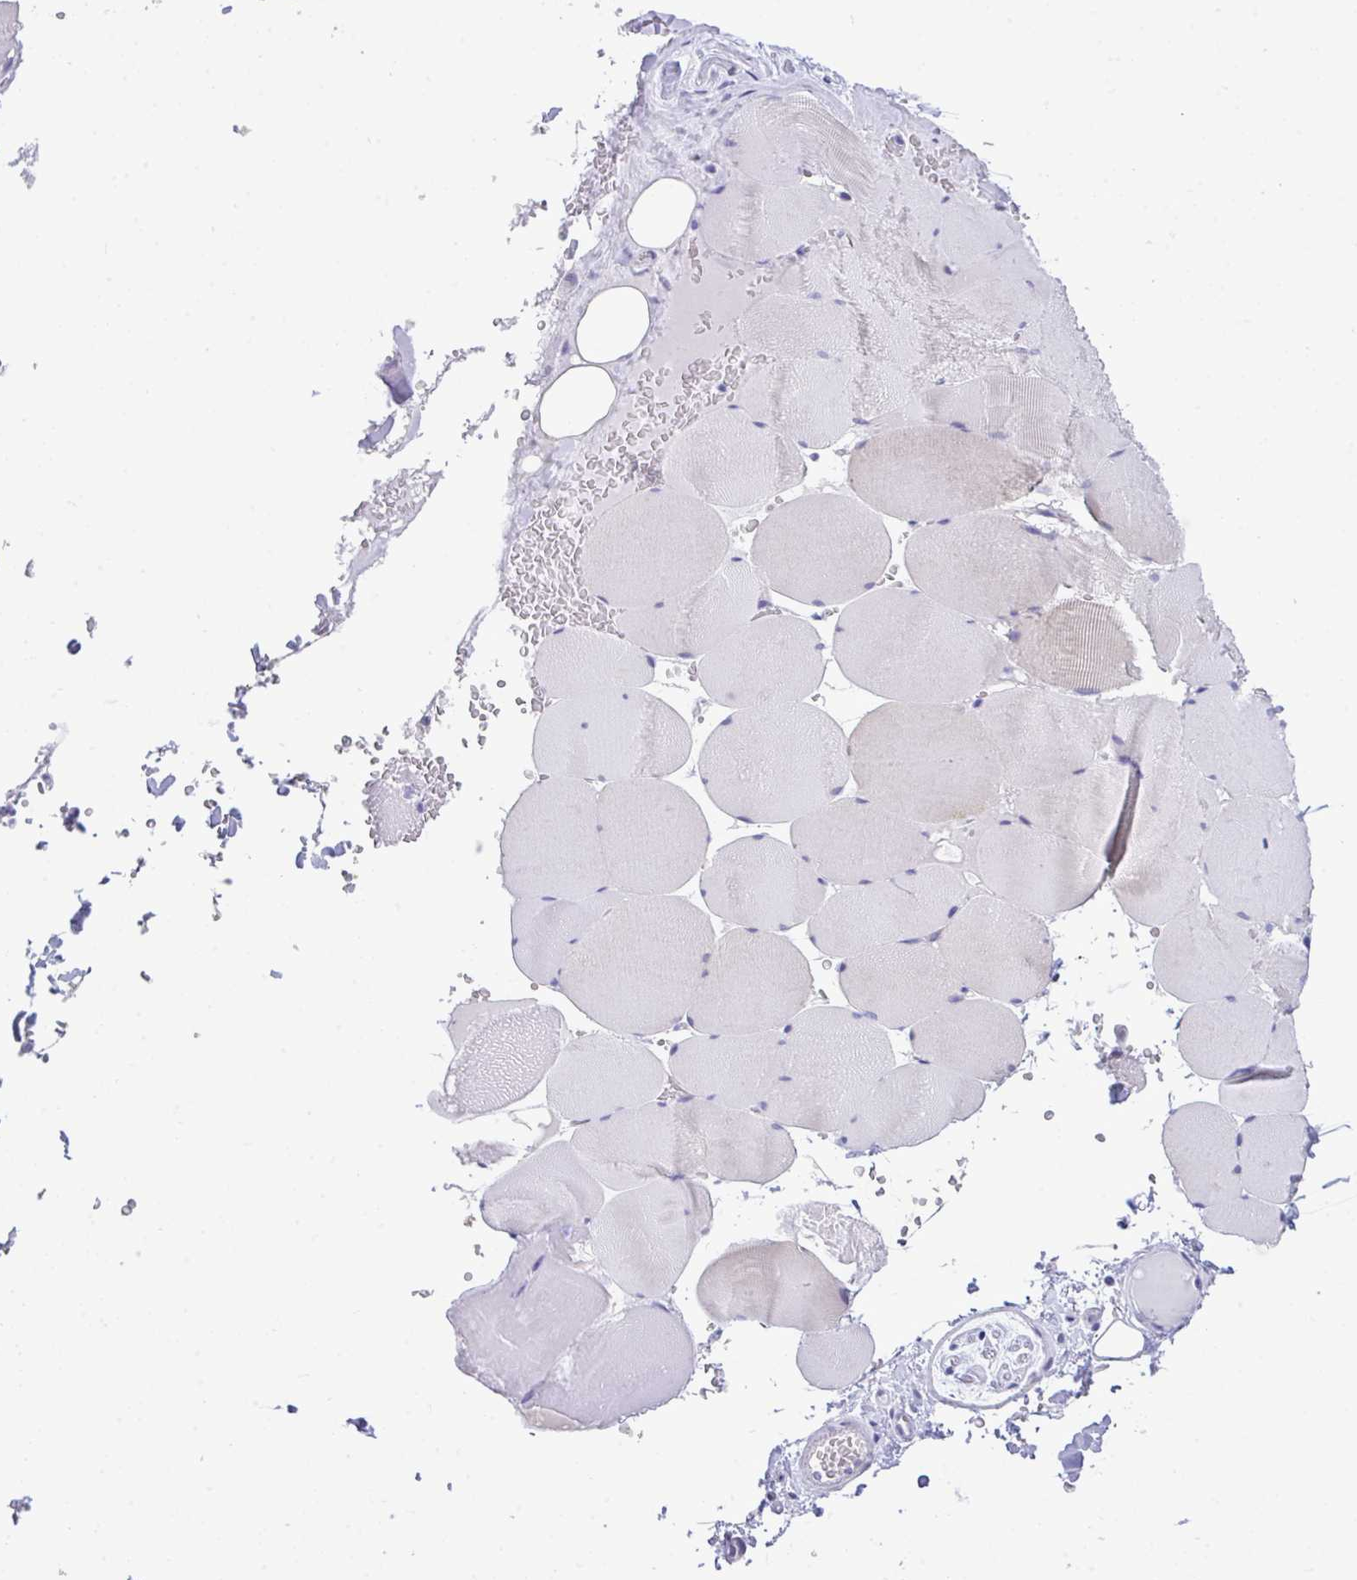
{"staining": {"intensity": "negative", "quantity": "none", "location": "none"}, "tissue": "skeletal muscle", "cell_type": "Myocytes", "image_type": "normal", "snomed": [{"axis": "morphology", "description": "Normal tissue, NOS"}, {"axis": "topography", "description": "Skeletal muscle"}, {"axis": "topography", "description": "Head-Neck"}], "caption": "The image reveals no staining of myocytes in benign skeletal muscle.", "gene": "PRM2", "patient": {"sex": "male", "age": 66}}